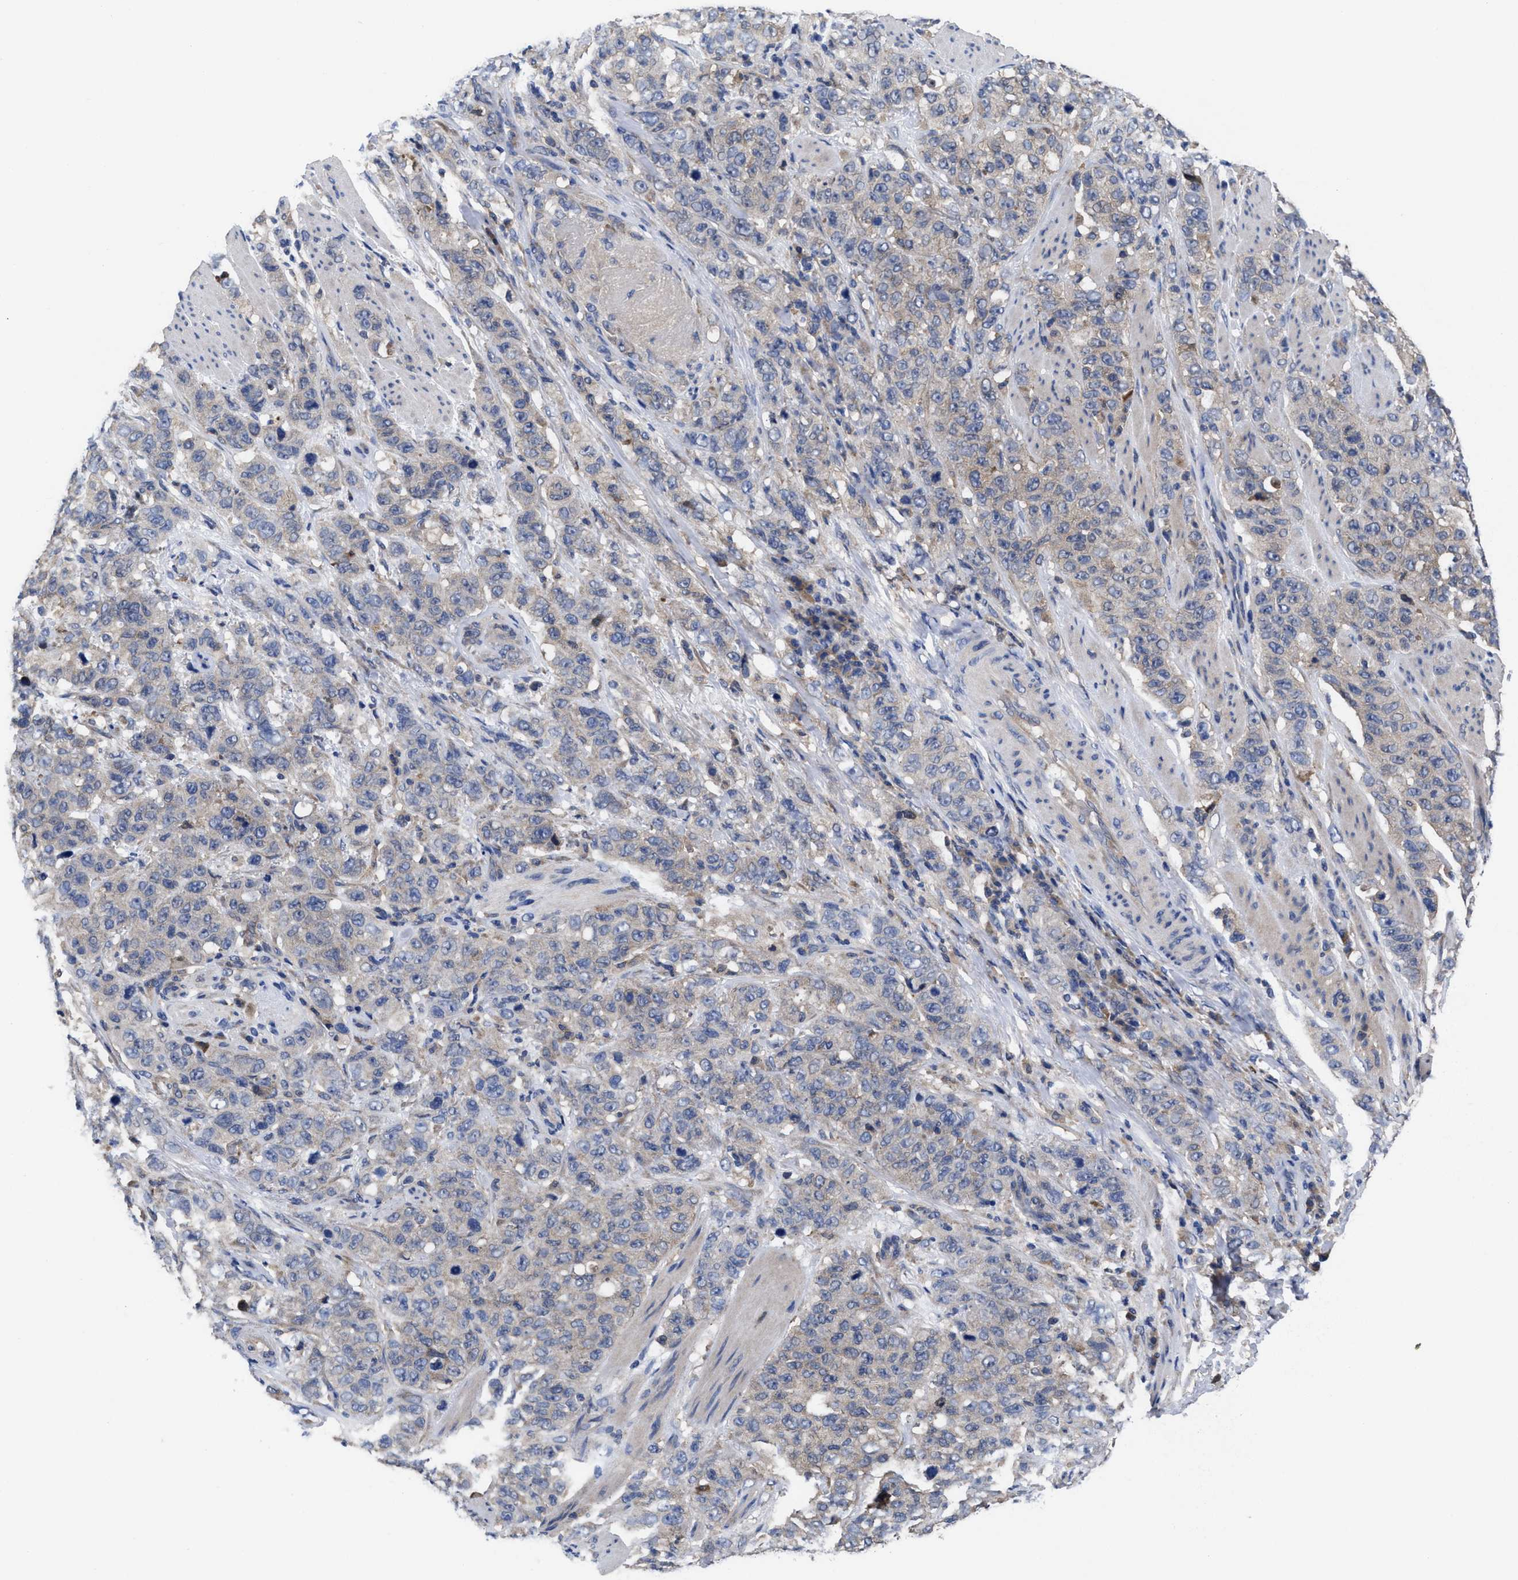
{"staining": {"intensity": "weak", "quantity": "25%-75%", "location": "cytoplasmic/membranous"}, "tissue": "stomach cancer", "cell_type": "Tumor cells", "image_type": "cancer", "snomed": [{"axis": "morphology", "description": "Adenocarcinoma, NOS"}, {"axis": "topography", "description": "Stomach"}], "caption": "This image demonstrates IHC staining of adenocarcinoma (stomach), with low weak cytoplasmic/membranous staining in about 25%-75% of tumor cells.", "gene": "TXNDC17", "patient": {"sex": "male", "age": 48}}